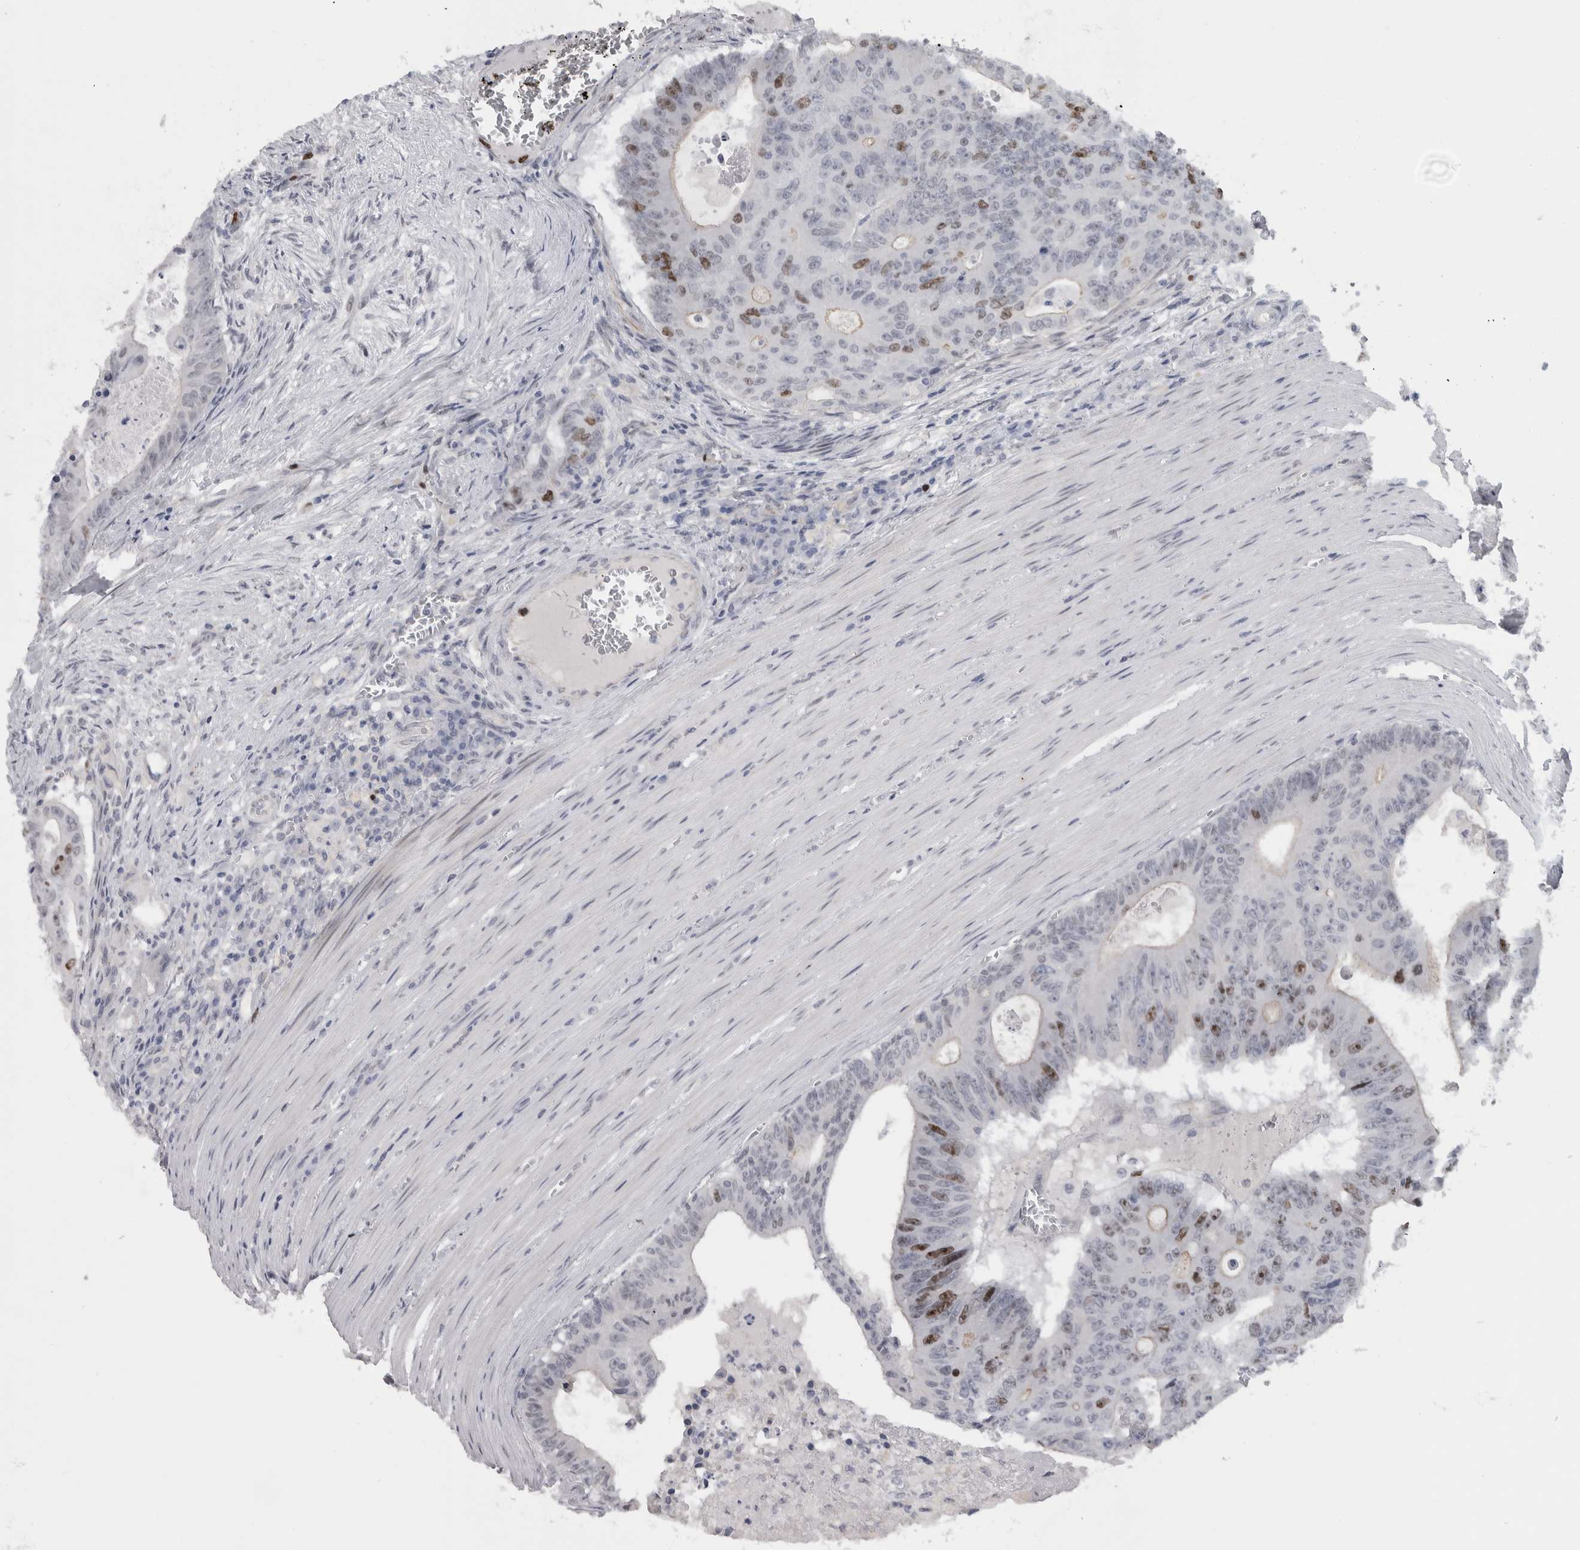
{"staining": {"intensity": "moderate", "quantity": "<25%", "location": "nuclear"}, "tissue": "colorectal cancer", "cell_type": "Tumor cells", "image_type": "cancer", "snomed": [{"axis": "morphology", "description": "Adenocarcinoma, NOS"}, {"axis": "topography", "description": "Colon"}], "caption": "Immunohistochemical staining of colorectal cancer exhibits low levels of moderate nuclear protein staining in approximately <25% of tumor cells.", "gene": "KIF18B", "patient": {"sex": "male", "age": 87}}